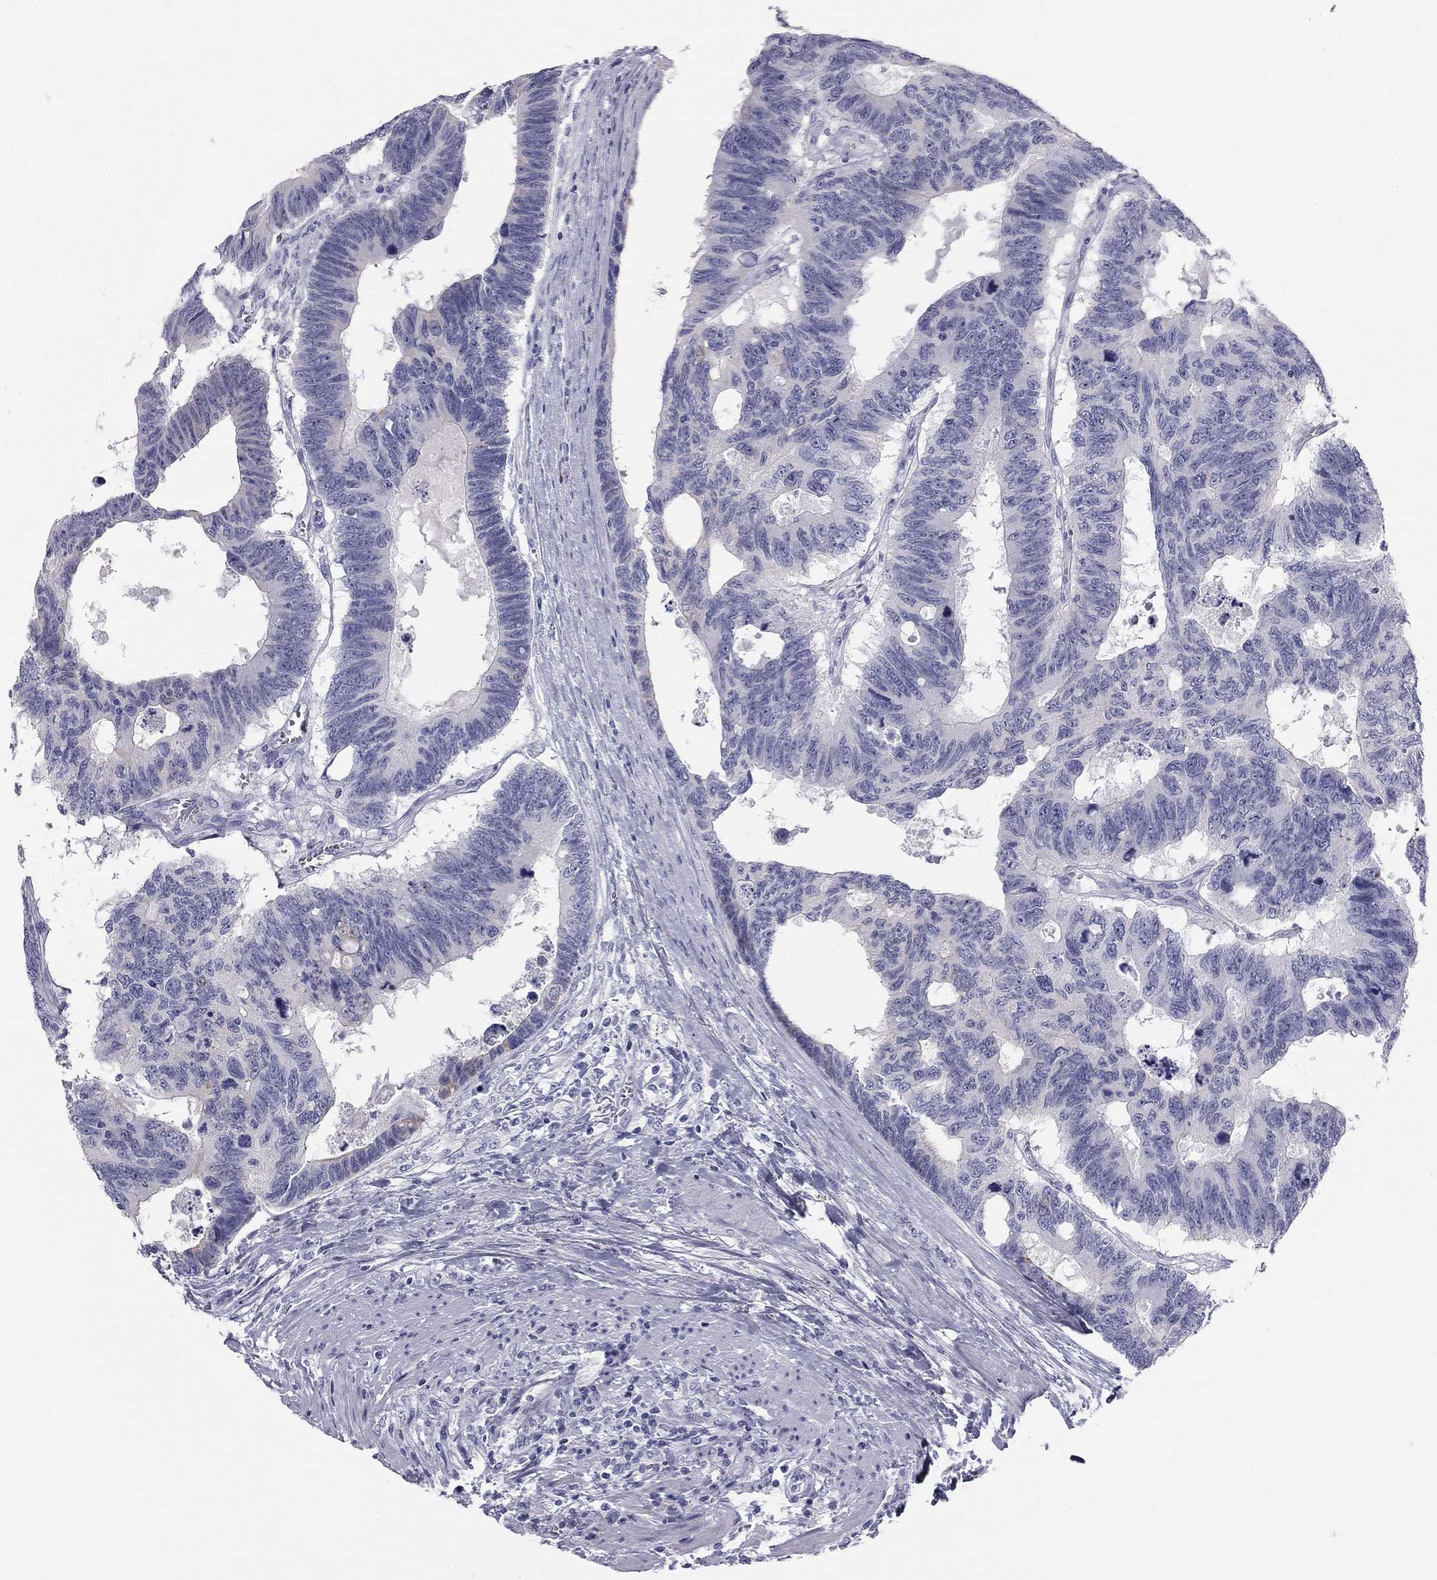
{"staining": {"intensity": "negative", "quantity": "none", "location": "none"}, "tissue": "colorectal cancer", "cell_type": "Tumor cells", "image_type": "cancer", "snomed": [{"axis": "morphology", "description": "Adenocarcinoma, NOS"}, {"axis": "topography", "description": "Colon"}], "caption": "Image shows no protein expression in tumor cells of colorectal cancer tissue.", "gene": "SULT2B1", "patient": {"sex": "female", "age": 77}}